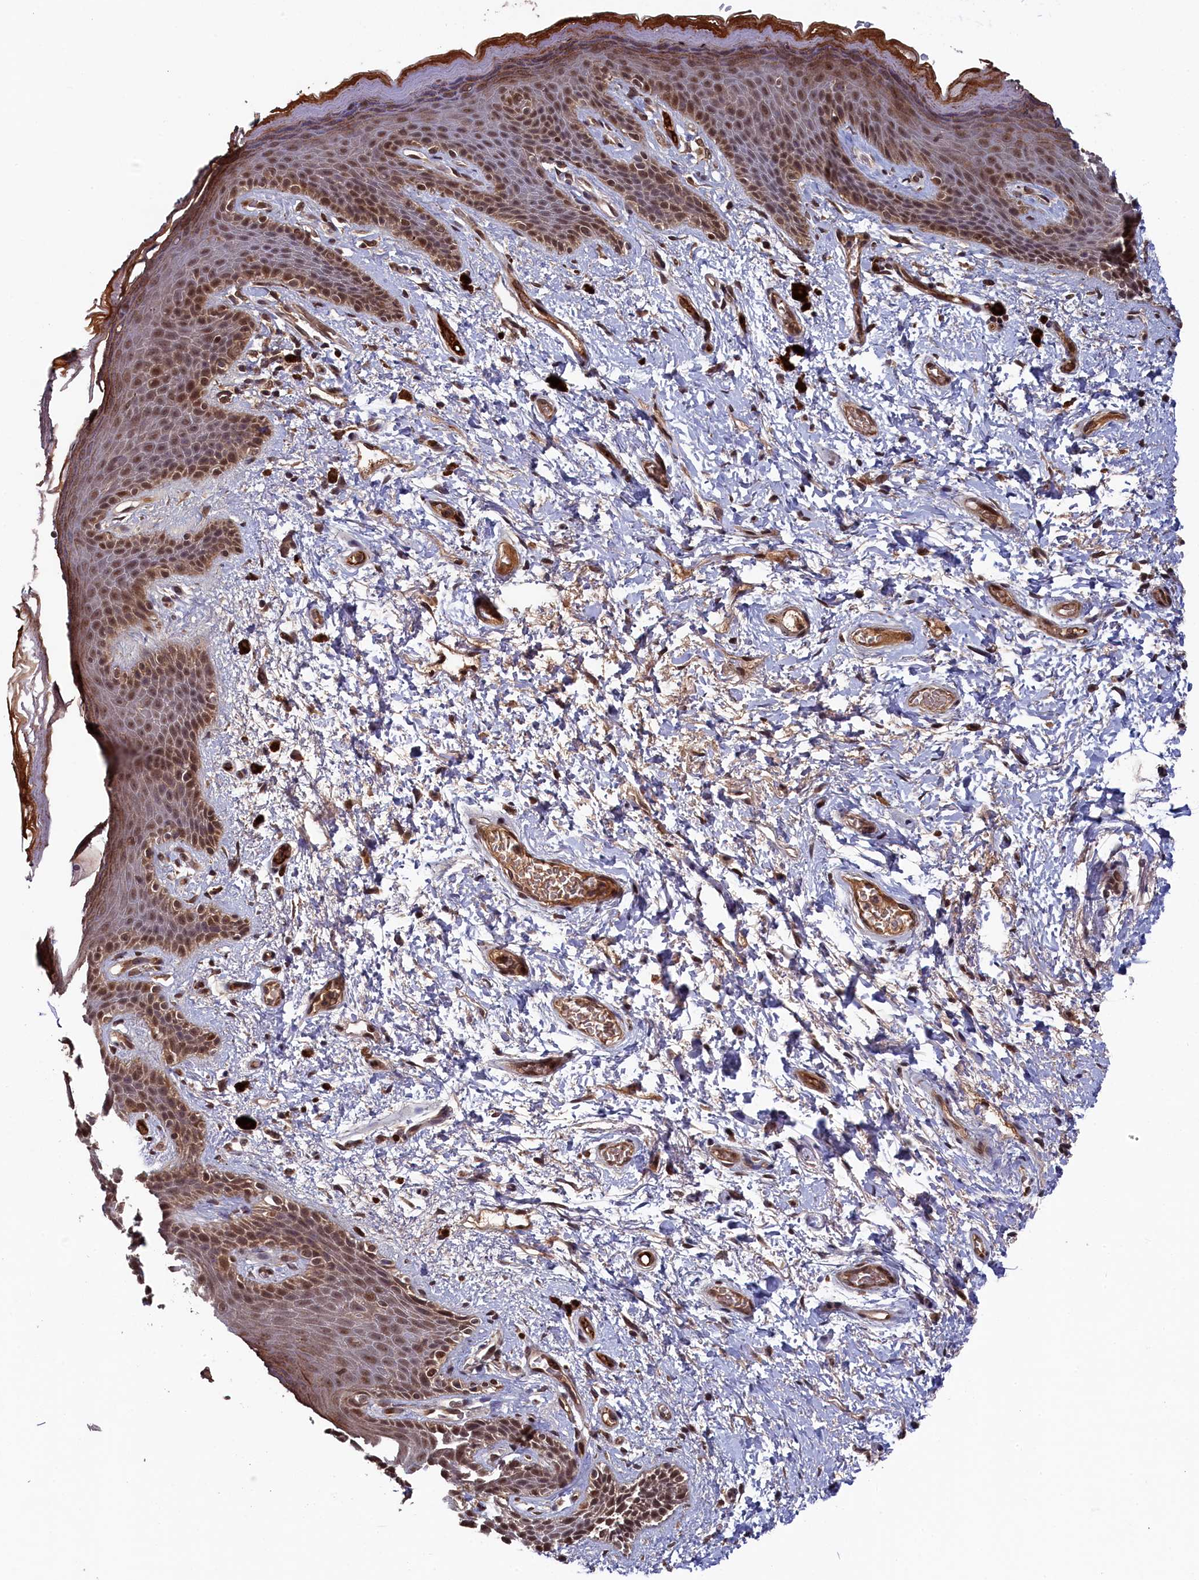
{"staining": {"intensity": "moderate", "quantity": ">75%", "location": "cytoplasmic/membranous,nuclear"}, "tissue": "skin", "cell_type": "Epidermal cells", "image_type": "normal", "snomed": [{"axis": "morphology", "description": "Normal tissue, NOS"}, {"axis": "topography", "description": "Anal"}], "caption": "Unremarkable skin shows moderate cytoplasmic/membranous,nuclear expression in about >75% of epidermal cells Using DAB (brown) and hematoxylin (blue) stains, captured at high magnification using brightfield microscopy..", "gene": "CLPX", "patient": {"sex": "female", "age": 46}}